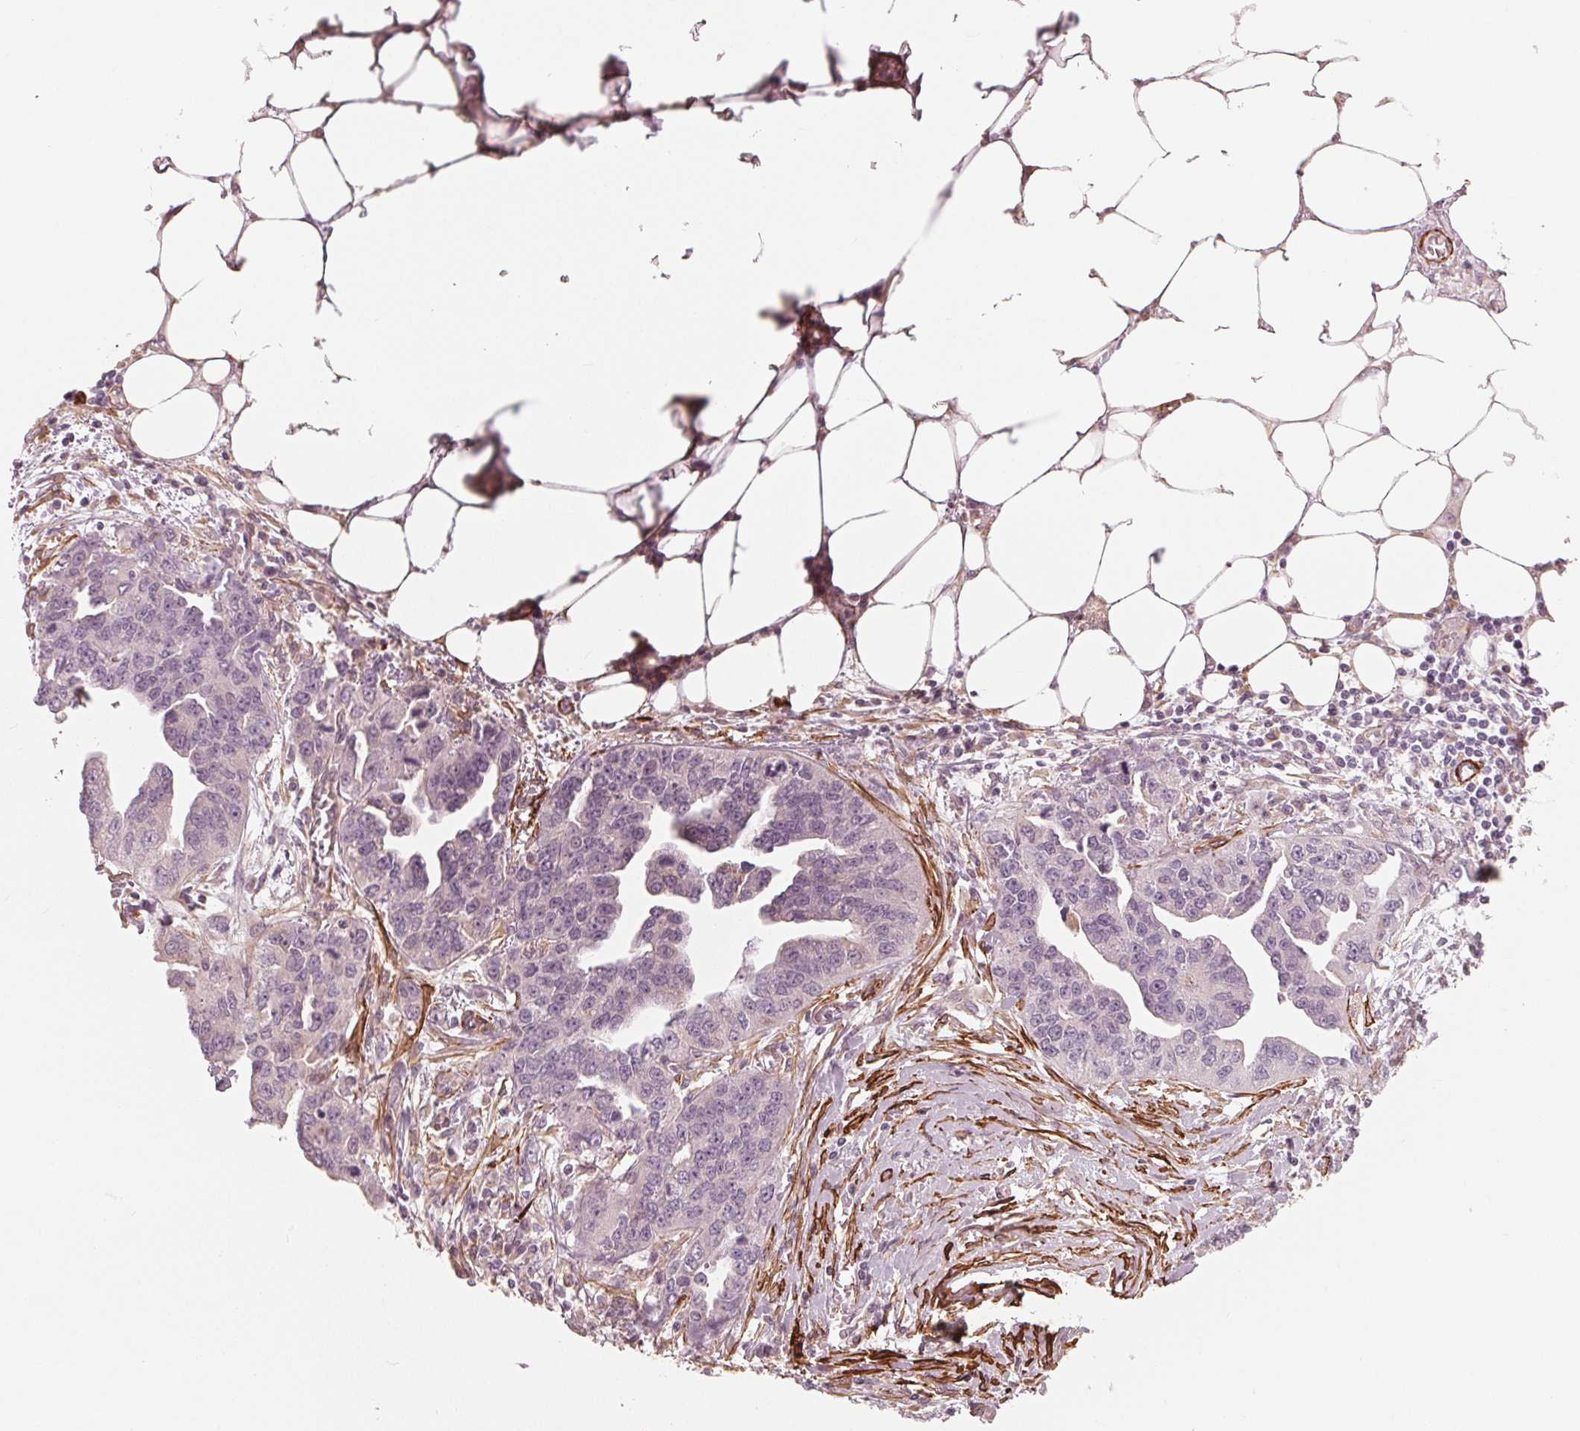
{"staining": {"intensity": "negative", "quantity": "none", "location": "none"}, "tissue": "ovarian cancer", "cell_type": "Tumor cells", "image_type": "cancer", "snomed": [{"axis": "morphology", "description": "Cystadenocarcinoma, serous, NOS"}, {"axis": "topography", "description": "Ovary"}], "caption": "Immunohistochemistry photomicrograph of neoplastic tissue: human serous cystadenocarcinoma (ovarian) stained with DAB displays no significant protein expression in tumor cells.", "gene": "MIER3", "patient": {"sex": "female", "age": 75}}